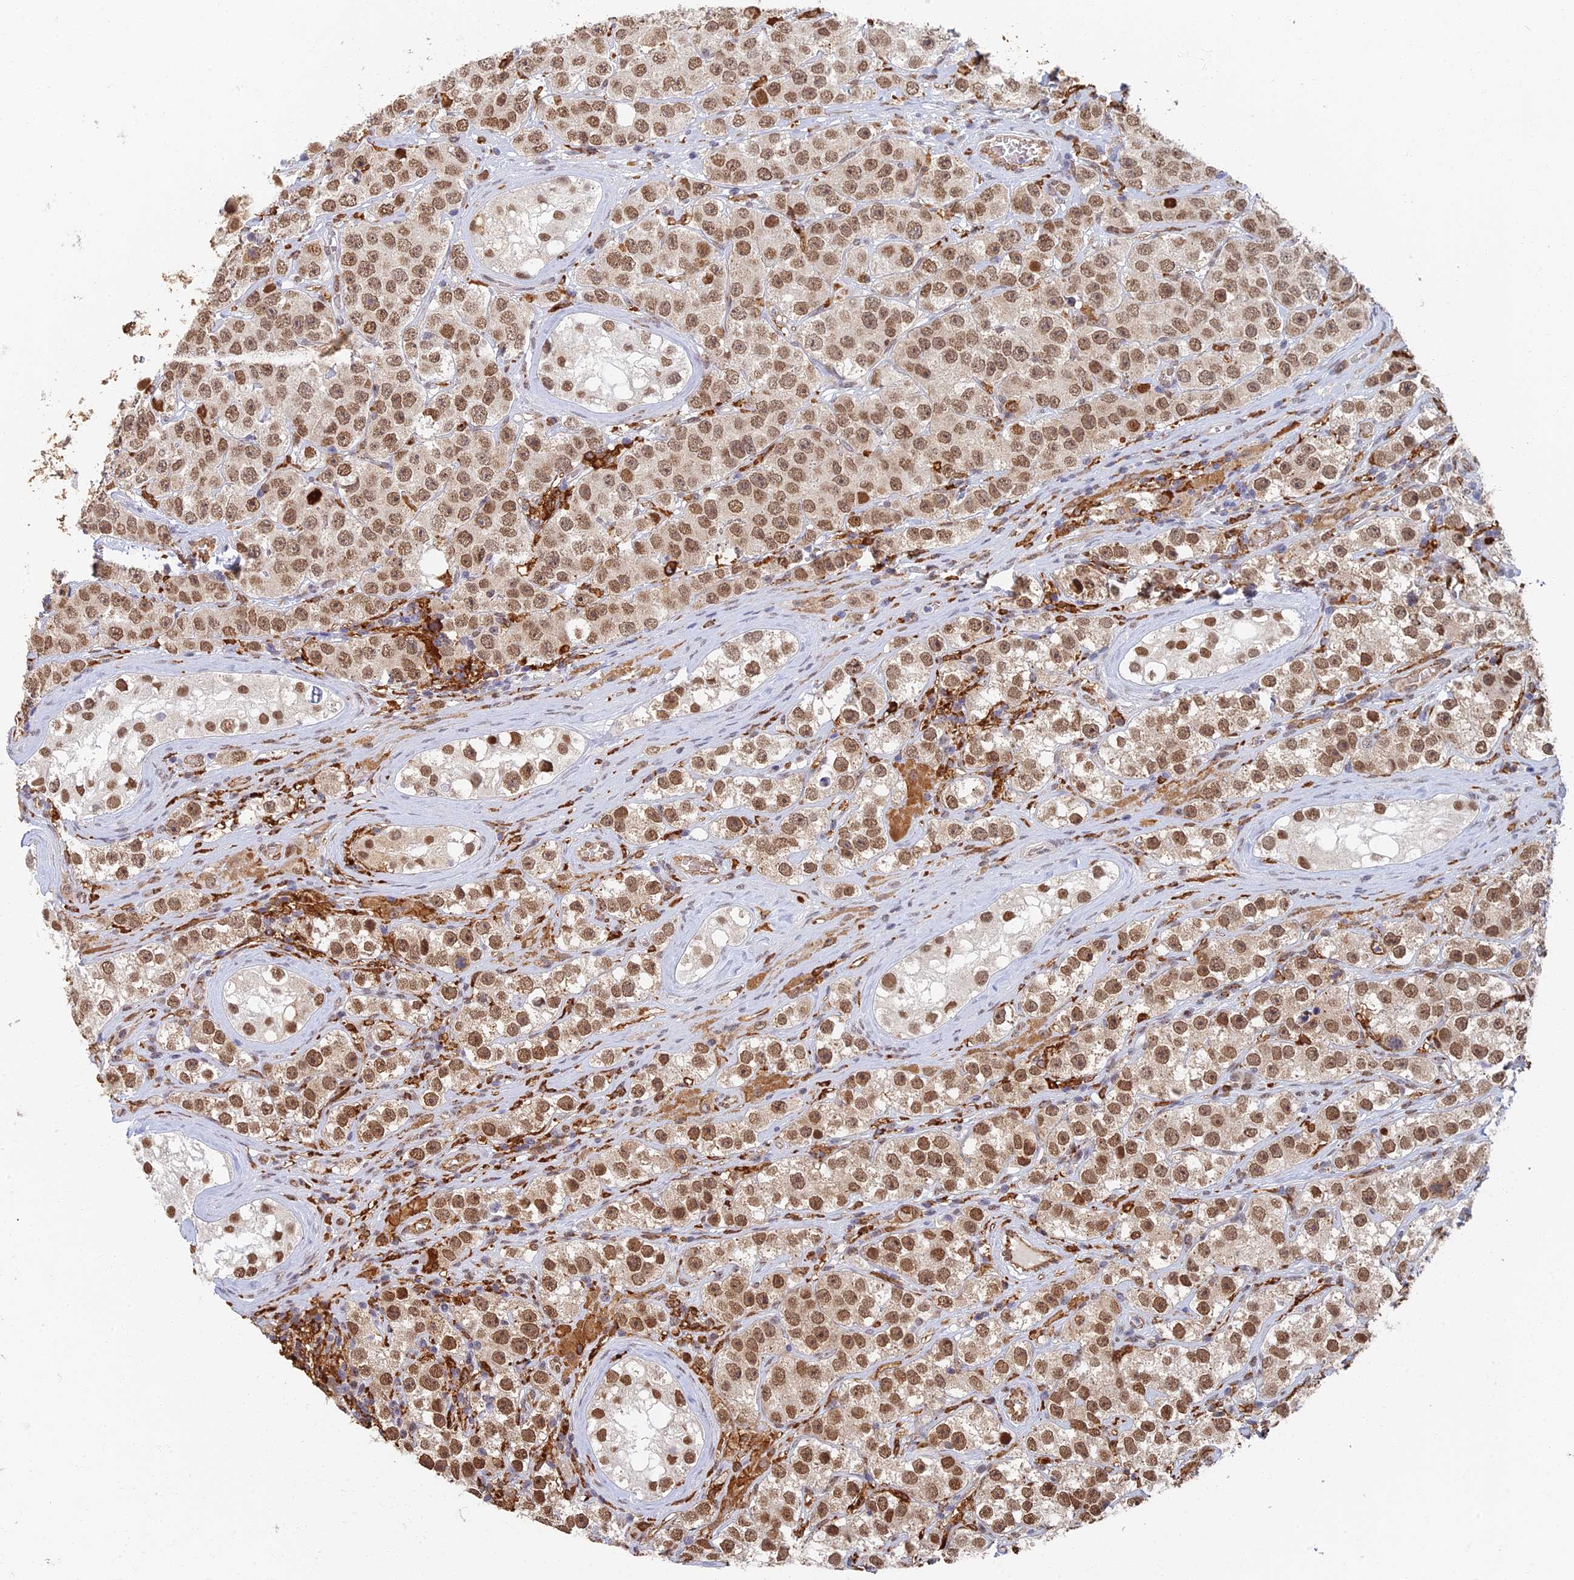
{"staining": {"intensity": "moderate", "quantity": ">75%", "location": "nuclear"}, "tissue": "testis cancer", "cell_type": "Tumor cells", "image_type": "cancer", "snomed": [{"axis": "morphology", "description": "Seminoma, NOS"}, {"axis": "topography", "description": "Testis"}], "caption": "Immunohistochemical staining of seminoma (testis) demonstrates medium levels of moderate nuclear staining in approximately >75% of tumor cells.", "gene": "GPATCH1", "patient": {"sex": "male", "age": 28}}